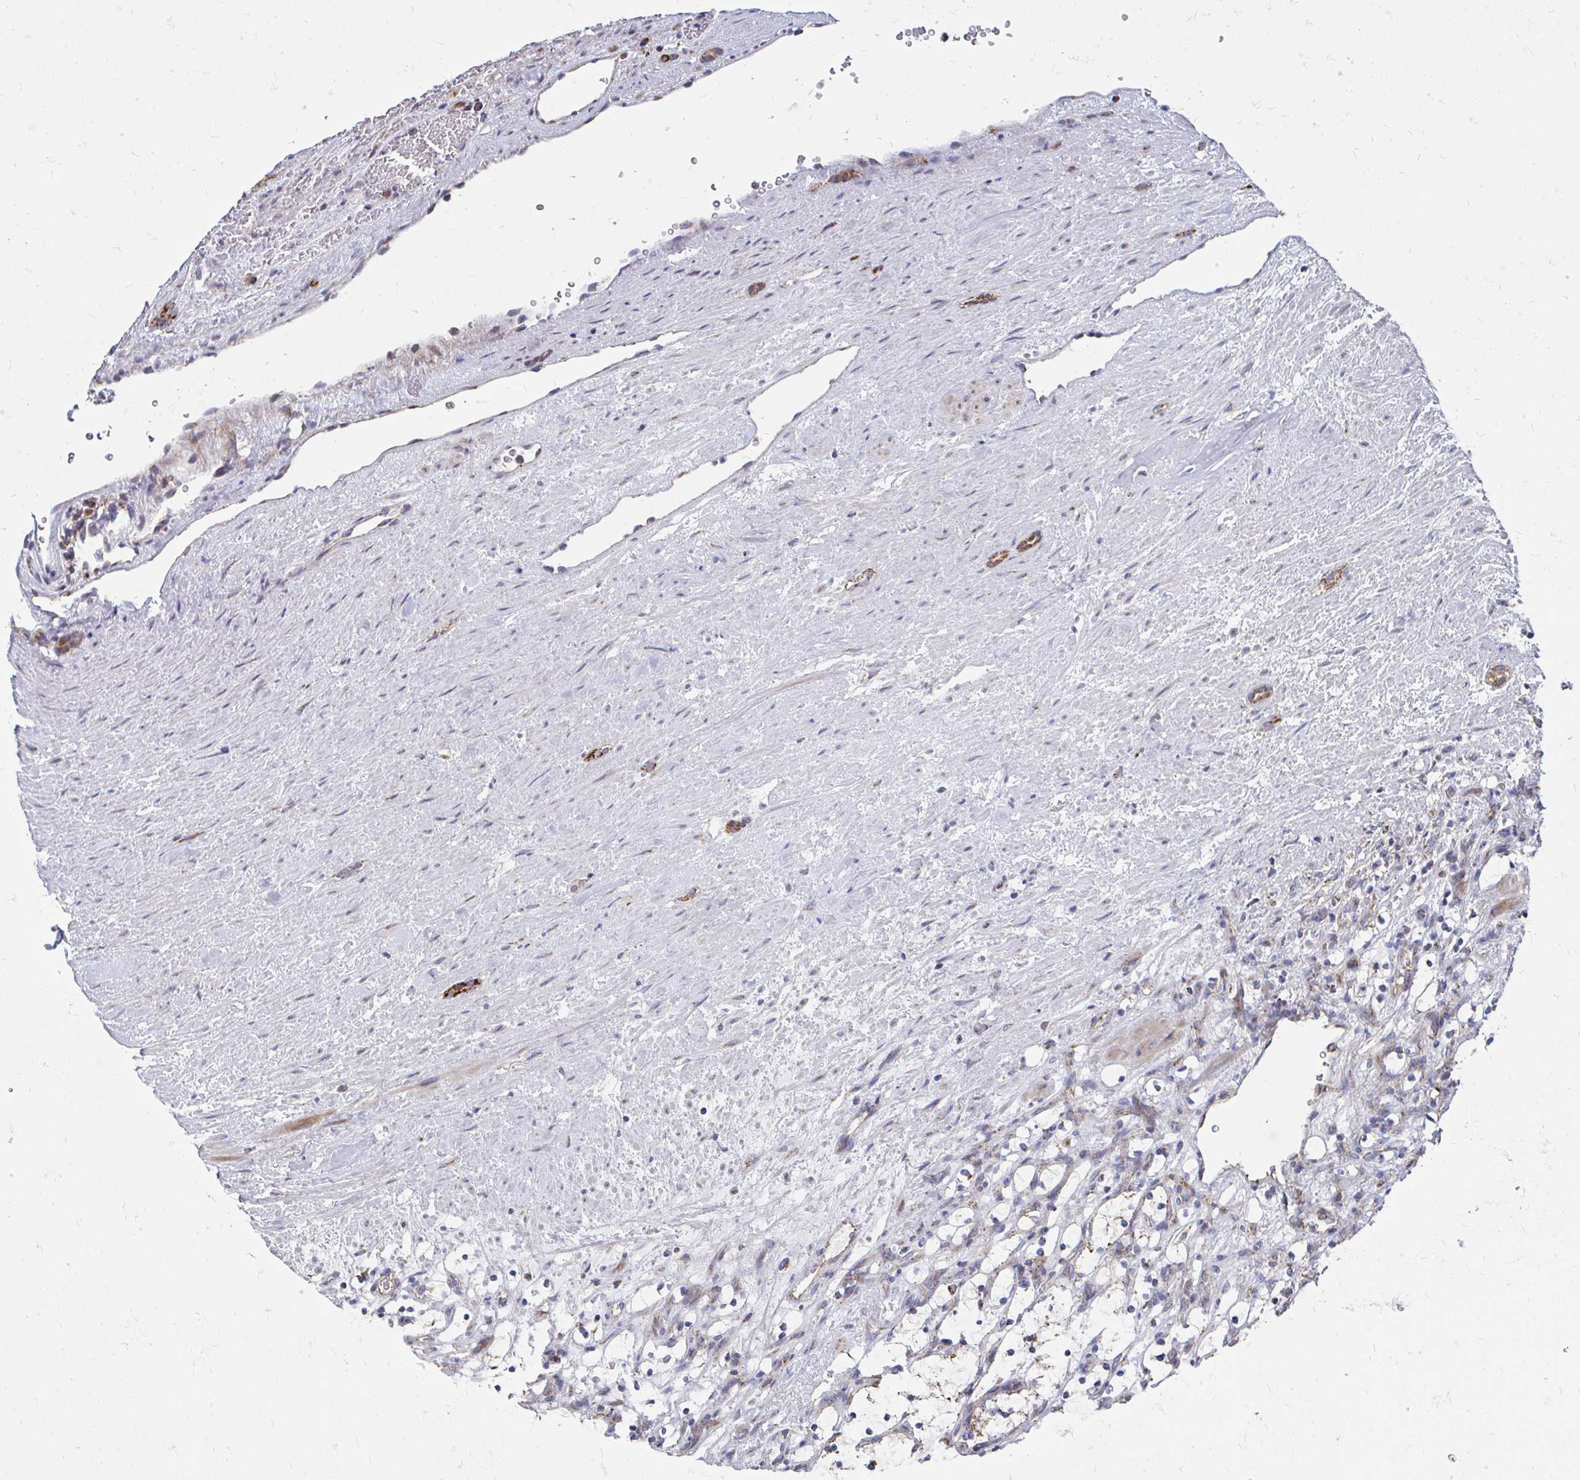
{"staining": {"intensity": "moderate", "quantity": "<25%", "location": "cytoplasmic/membranous"}, "tissue": "renal cancer", "cell_type": "Tumor cells", "image_type": "cancer", "snomed": [{"axis": "morphology", "description": "Adenocarcinoma, NOS"}, {"axis": "topography", "description": "Kidney"}], "caption": "This is an image of IHC staining of renal cancer, which shows moderate staining in the cytoplasmic/membranous of tumor cells.", "gene": "PEX3", "patient": {"sex": "female", "age": 69}}